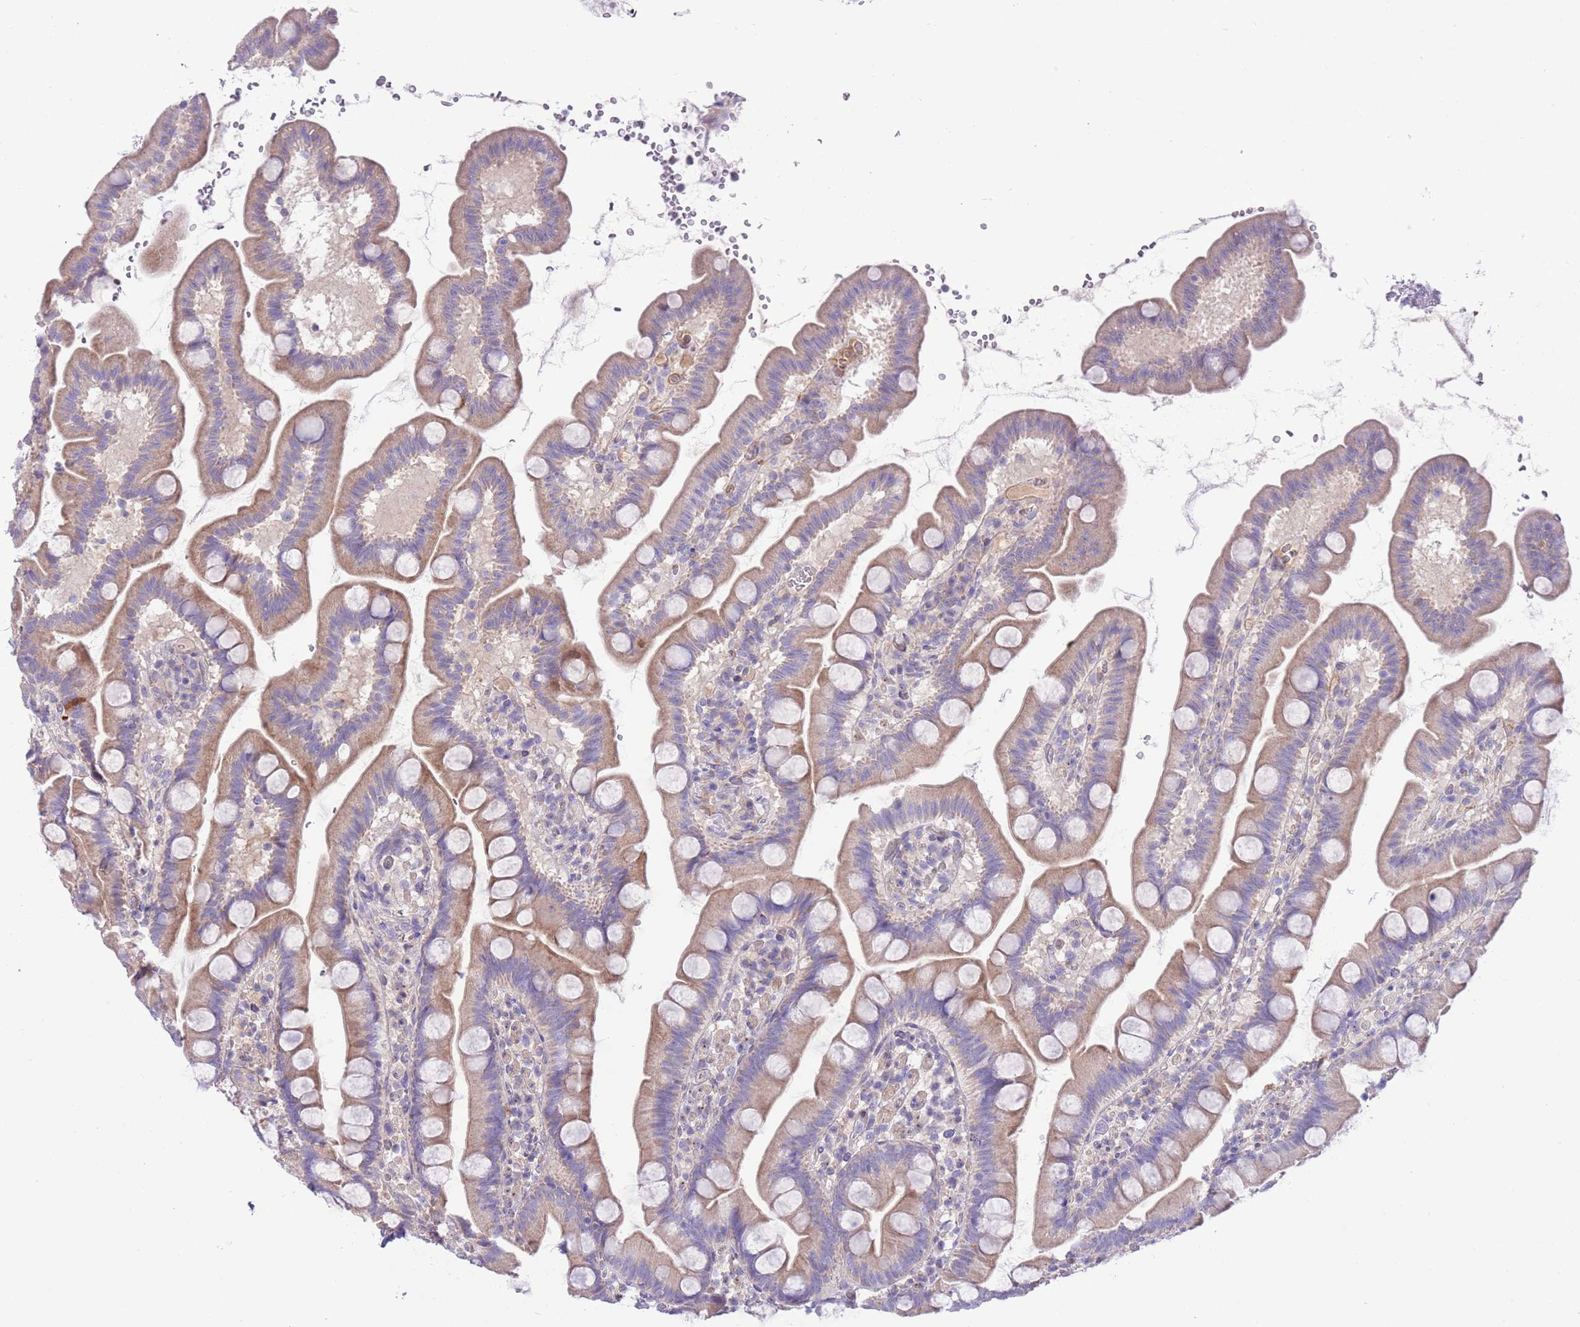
{"staining": {"intensity": "moderate", "quantity": "25%-75%", "location": "cytoplasmic/membranous"}, "tissue": "small intestine", "cell_type": "Glandular cells", "image_type": "normal", "snomed": [{"axis": "morphology", "description": "Normal tissue, NOS"}, {"axis": "topography", "description": "Small intestine"}], "caption": "Immunohistochemical staining of unremarkable small intestine displays 25%-75% levels of moderate cytoplasmic/membranous protein staining in approximately 25%-75% of glandular cells.", "gene": "PRR32", "patient": {"sex": "female", "age": 68}}